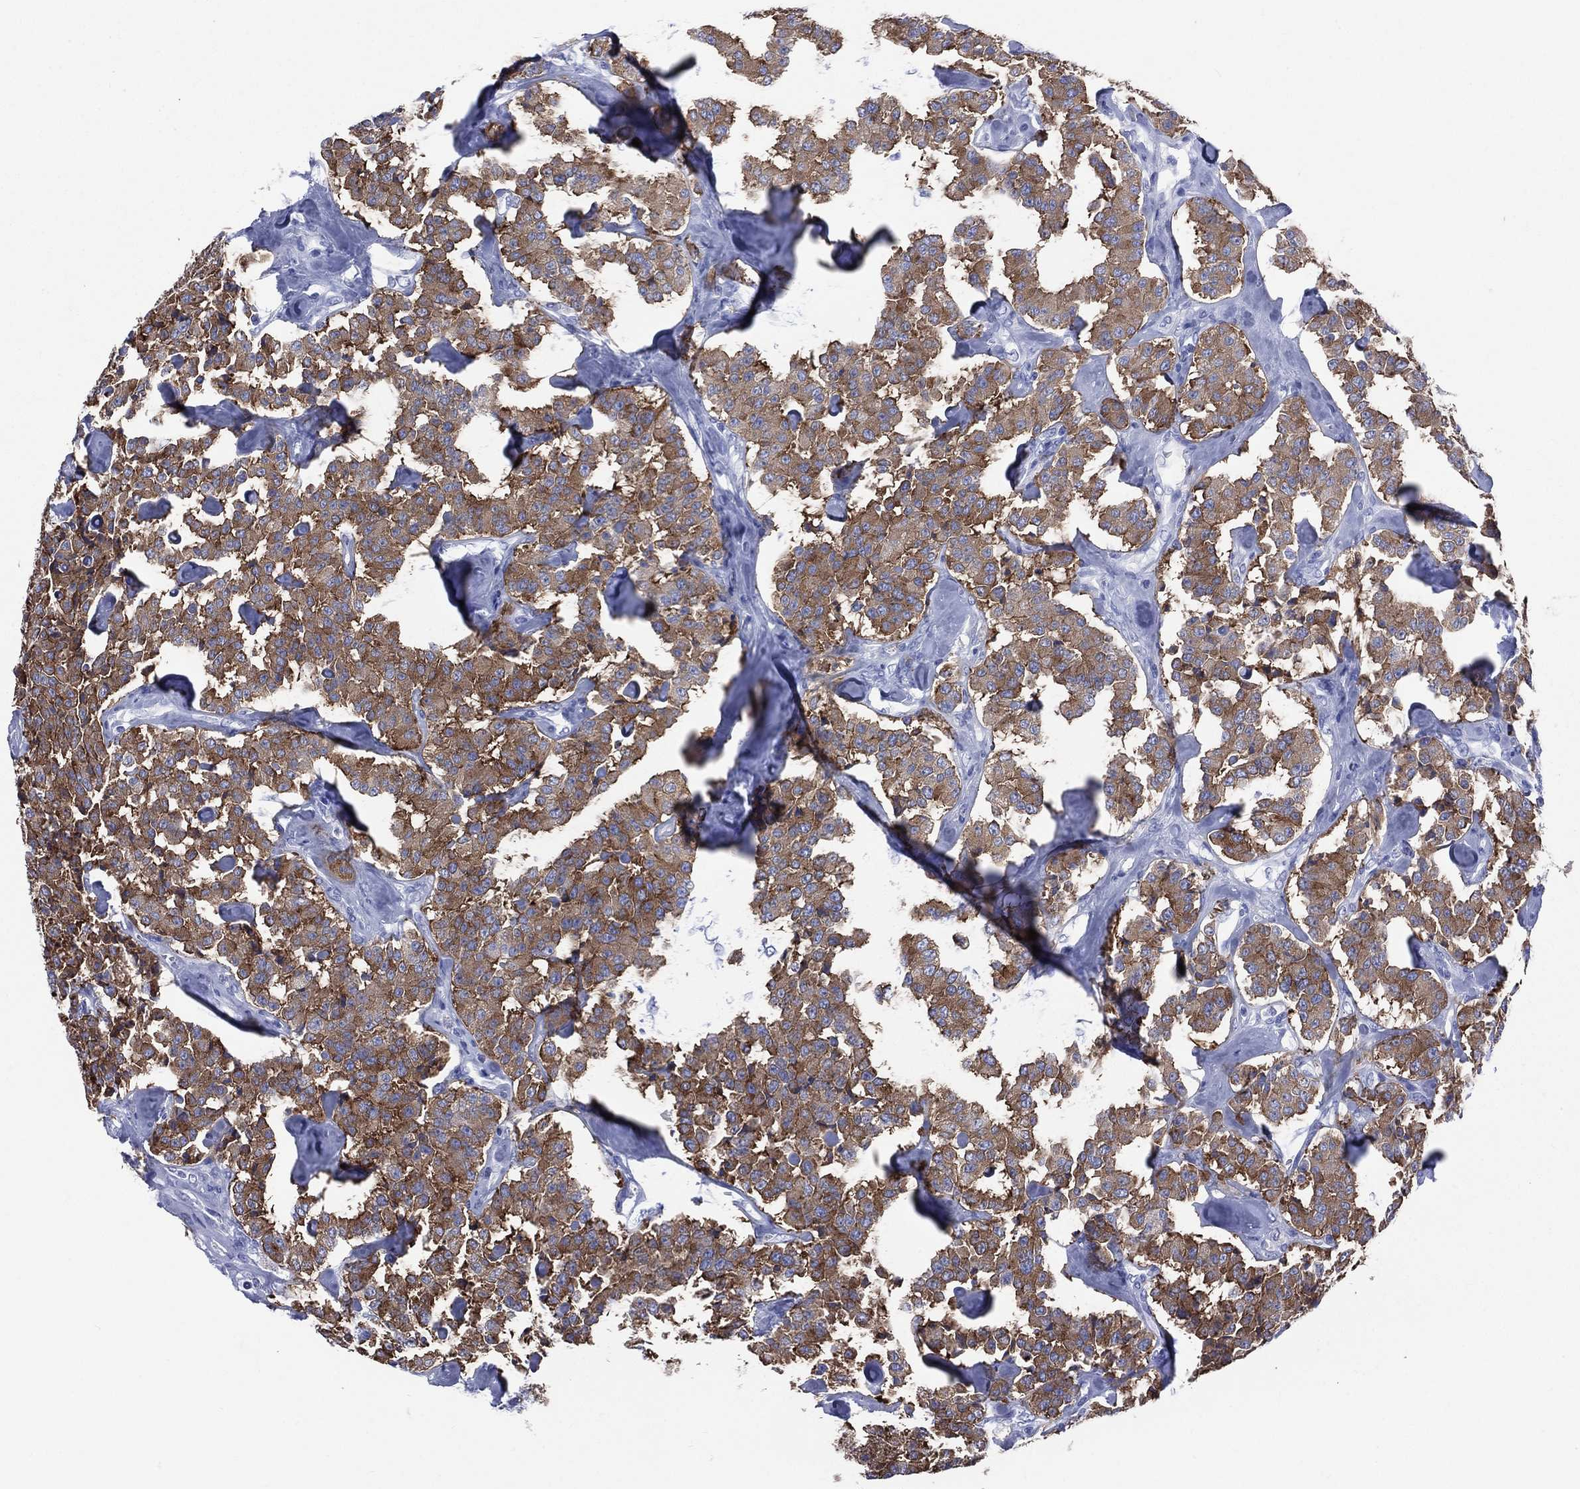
{"staining": {"intensity": "moderate", "quantity": ">75%", "location": "cytoplasmic/membranous"}, "tissue": "carcinoid", "cell_type": "Tumor cells", "image_type": "cancer", "snomed": [{"axis": "morphology", "description": "Carcinoid, malignant, NOS"}, {"axis": "topography", "description": "Pancreas"}], "caption": "There is medium levels of moderate cytoplasmic/membranous expression in tumor cells of malignant carcinoid, as demonstrated by immunohistochemical staining (brown color).", "gene": "SYP", "patient": {"sex": "male", "age": 41}}